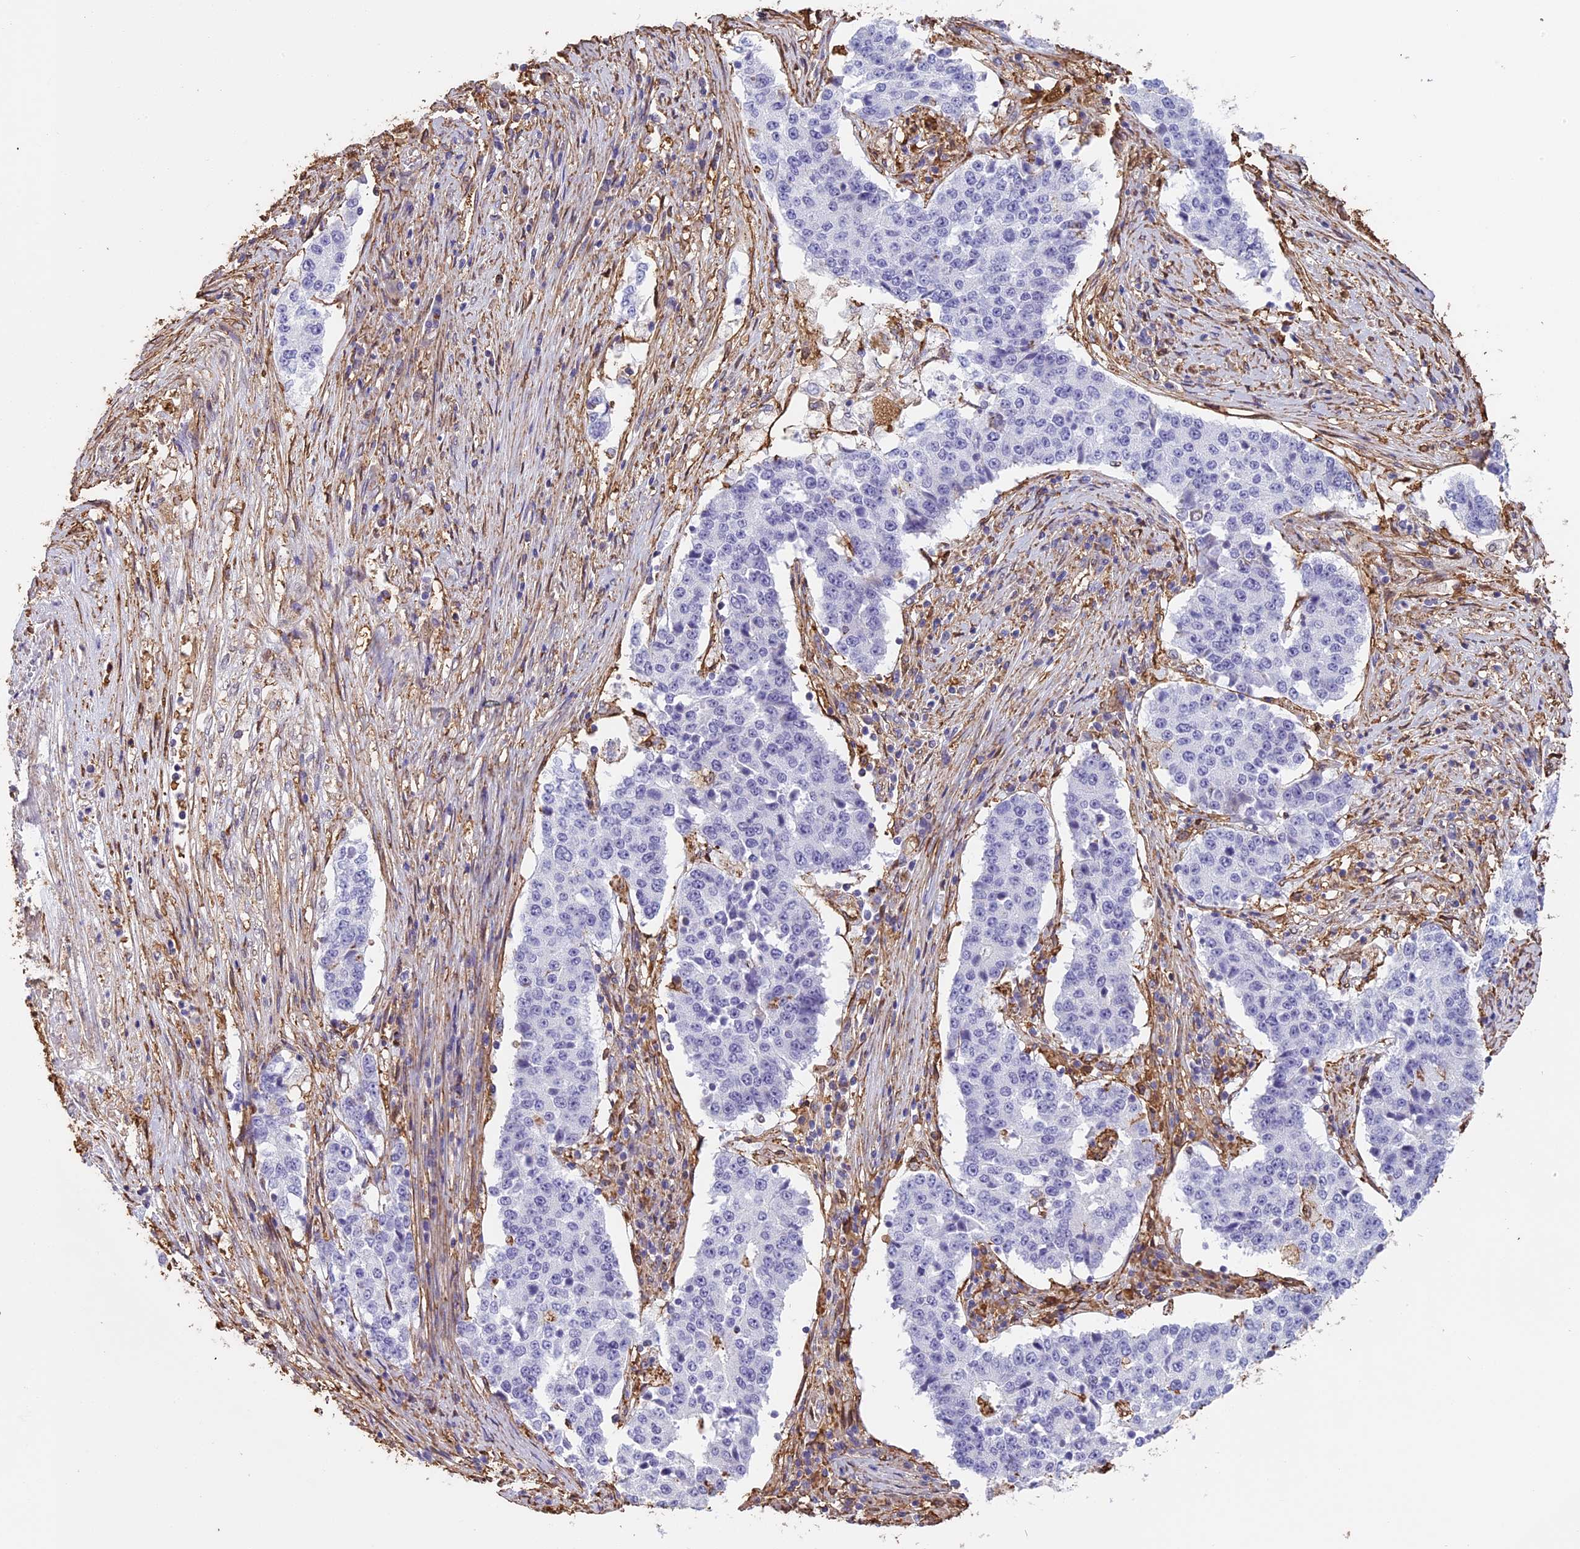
{"staining": {"intensity": "negative", "quantity": "none", "location": "none"}, "tissue": "stomach cancer", "cell_type": "Tumor cells", "image_type": "cancer", "snomed": [{"axis": "morphology", "description": "Adenocarcinoma, NOS"}, {"axis": "topography", "description": "Stomach"}], "caption": "There is no significant expression in tumor cells of stomach adenocarcinoma.", "gene": "TMEM255B", "patient": {"sex": "male", "age": 59}}